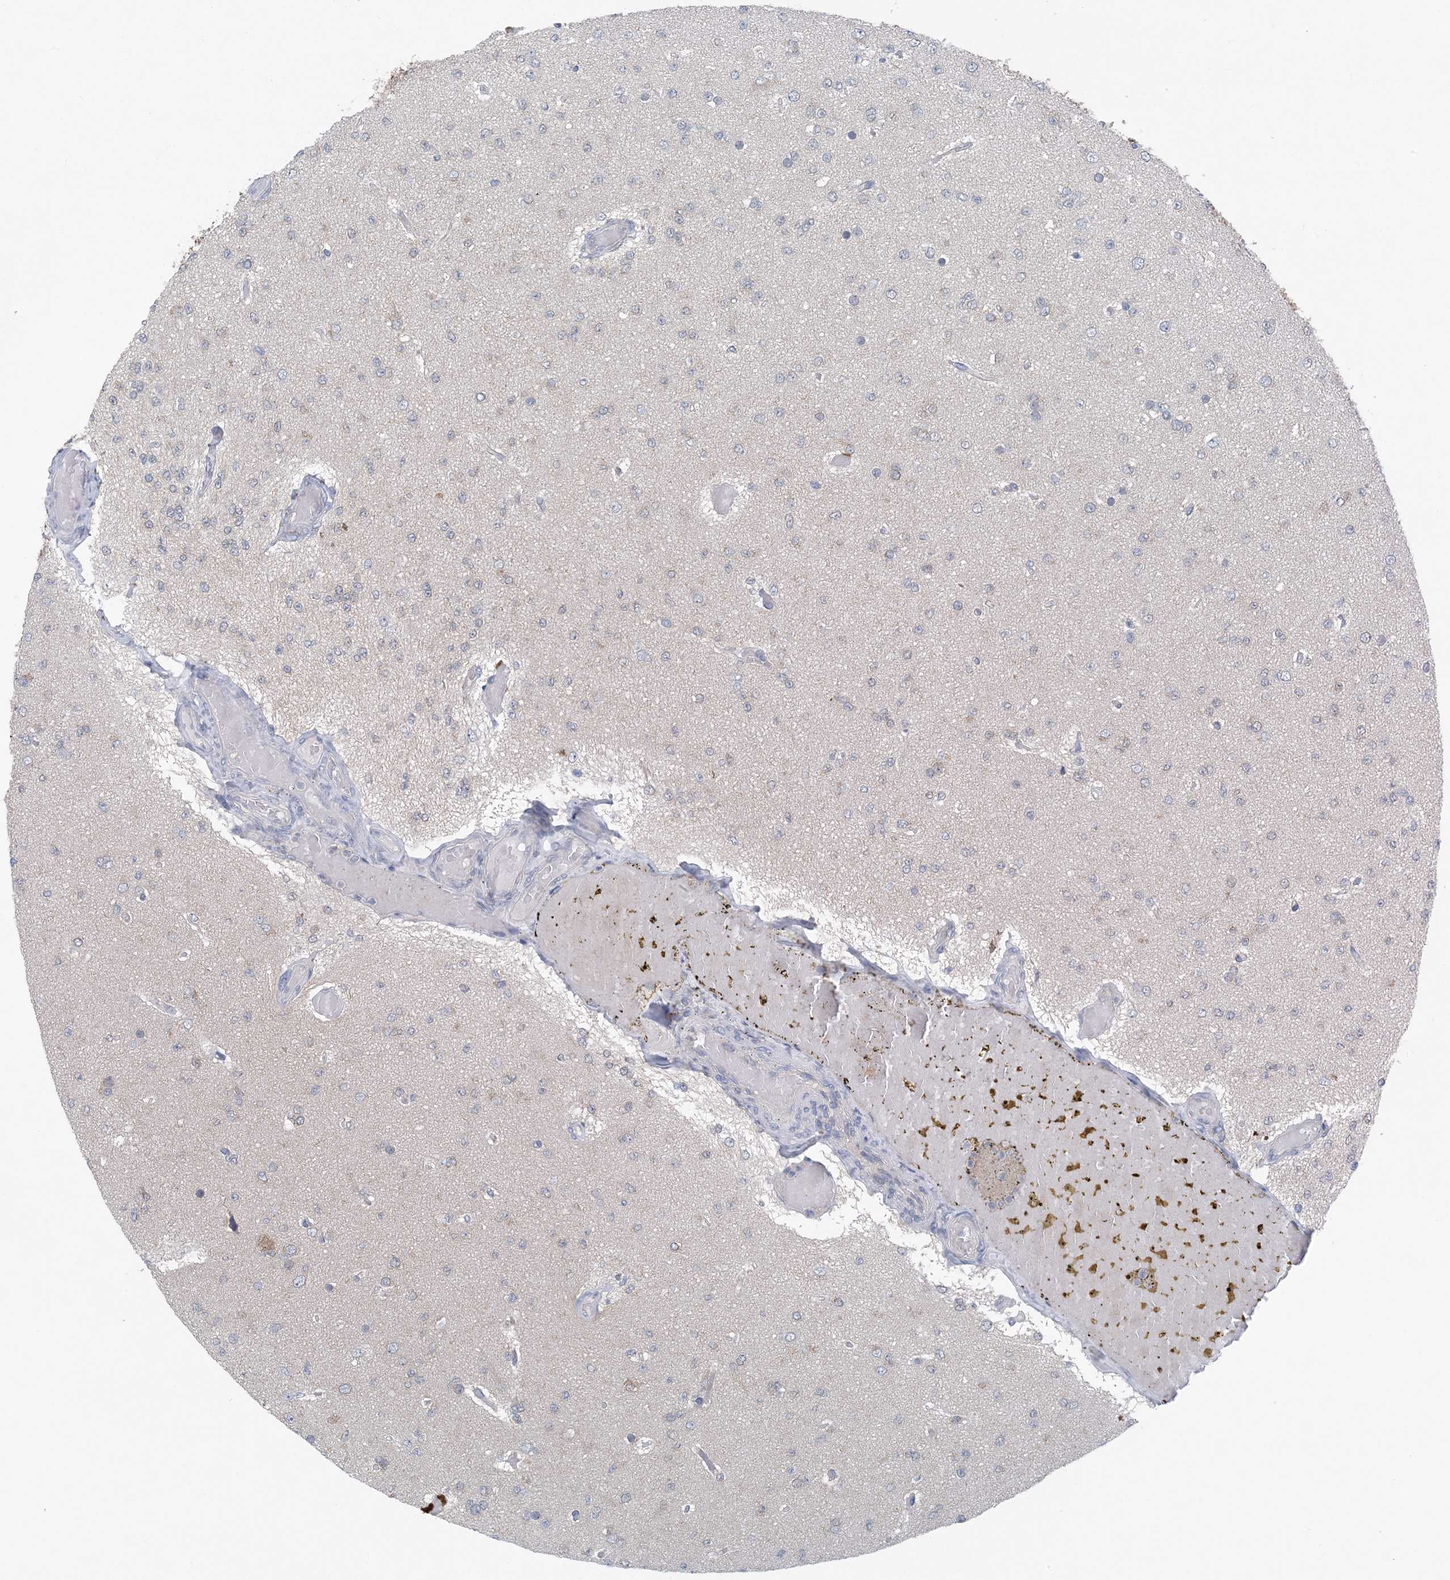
{"staining": {"intensity": "negative", "quantity": "none", "location": "none"}, "tissue": "glioma", "cell_type": "Tumor cells", "image_type": "cancer", "snomed": [{"axis": "morphology", "description": "Glioma, malignant, Low grade"}, {"axis": "topography", "description": "Brain"}], "caption": "Tumor cells show no significant protein positivity in malignant low-grade glioma. The staining is performed using DAB (3,3'-diaminobenzidine) brown chromogen with nuclei counter-stained in using hematoxylin.", "gene": "HIKESHI", "patient": {"sex": "female", "age": 22}}